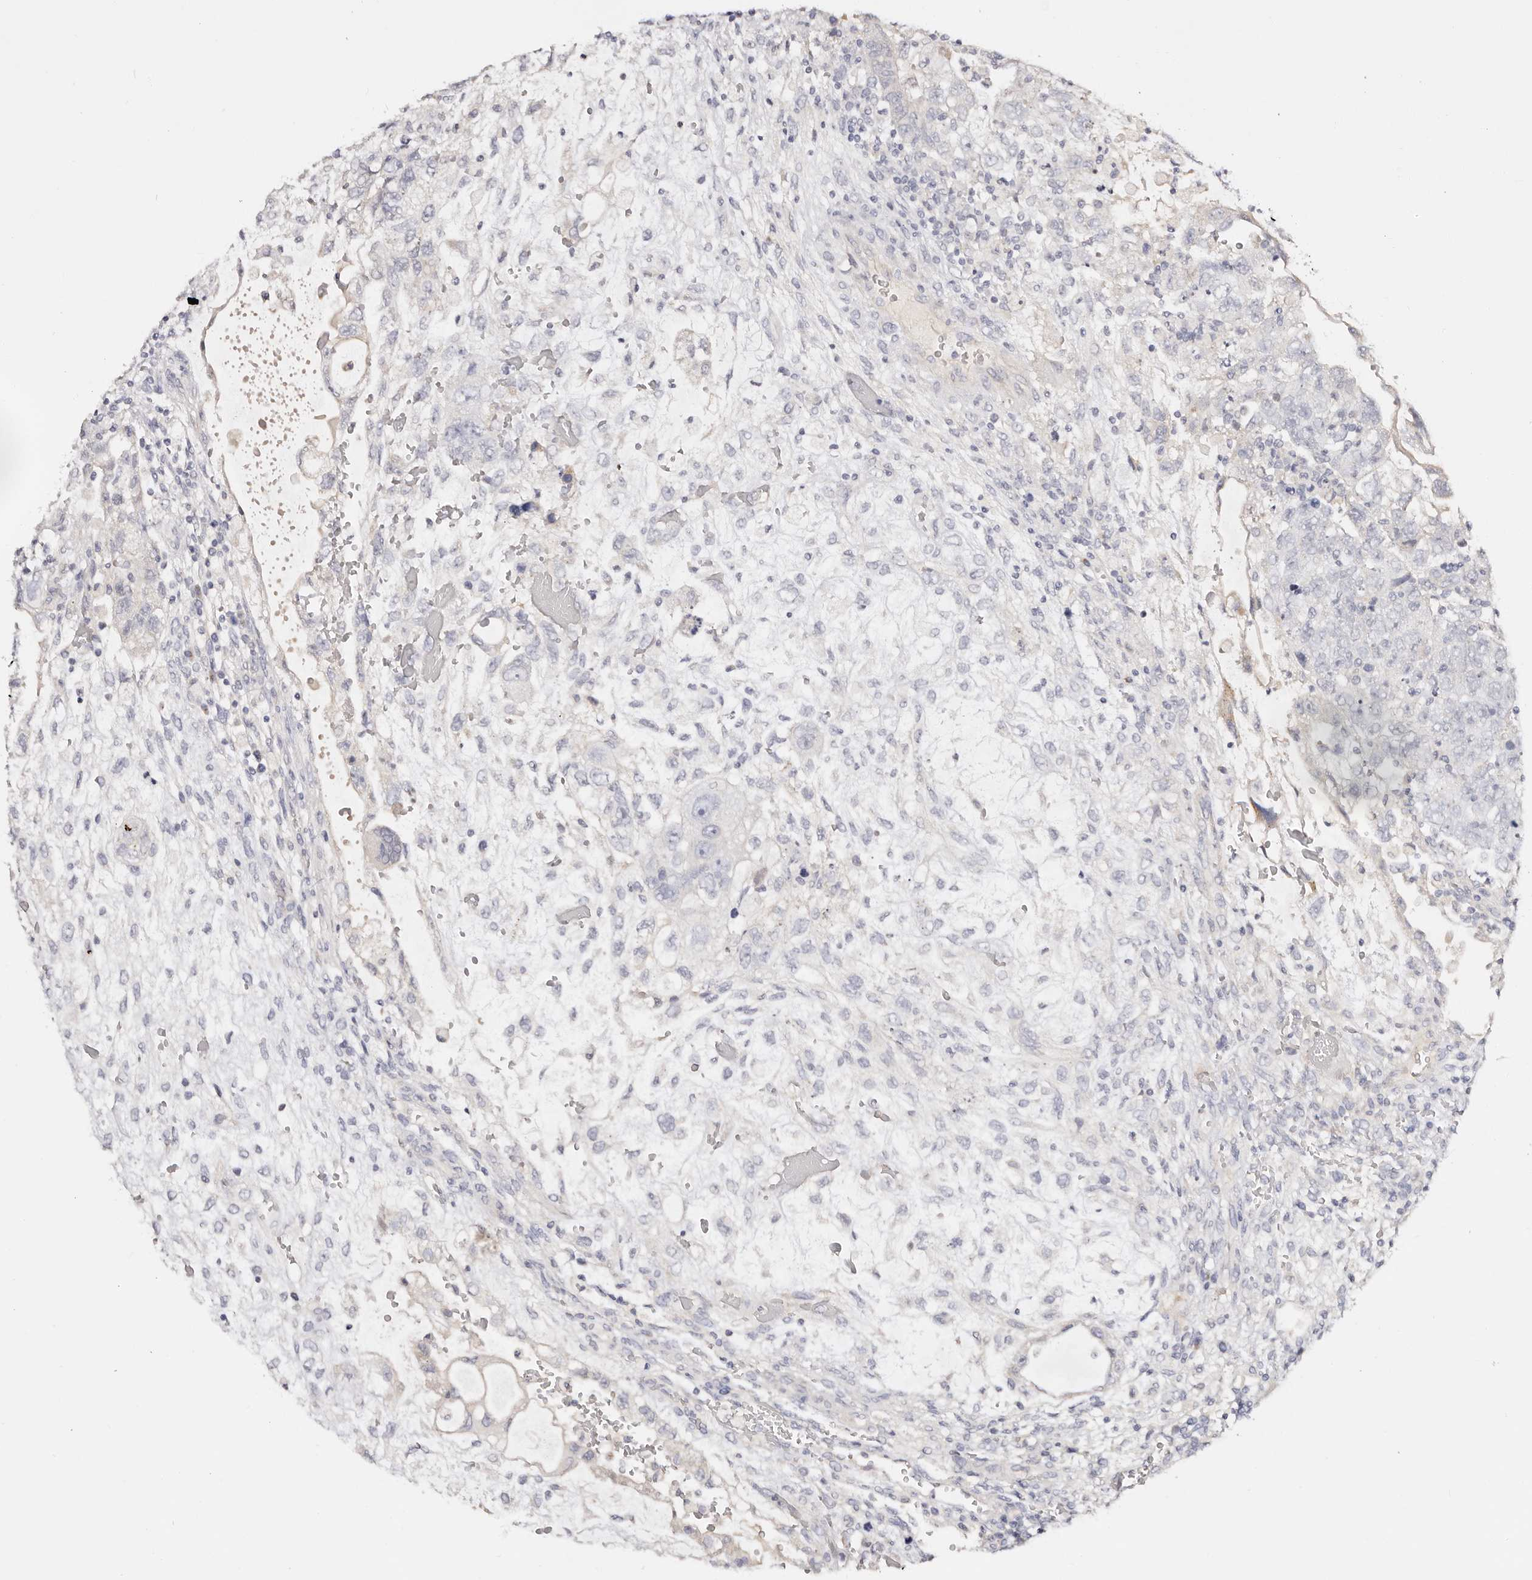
{"staining": {"intensity": "negative", "quantity": "none", "location": "none"}, "tissue": "testis cancer", "cell_type": "Tumor cells", "image_type": "cancer", "snomed": [{"axis": "morphology", "description": "Carcinoma, Embryonal, NOS"}, {"axis": "topography", "description": "Testis"}], "caption": "Immunohistochemistry of human testis cancer exhibits no positivity in tumor cells.", "gene": "DNASE1", "patient": {"sex": "male", "age": 36}}